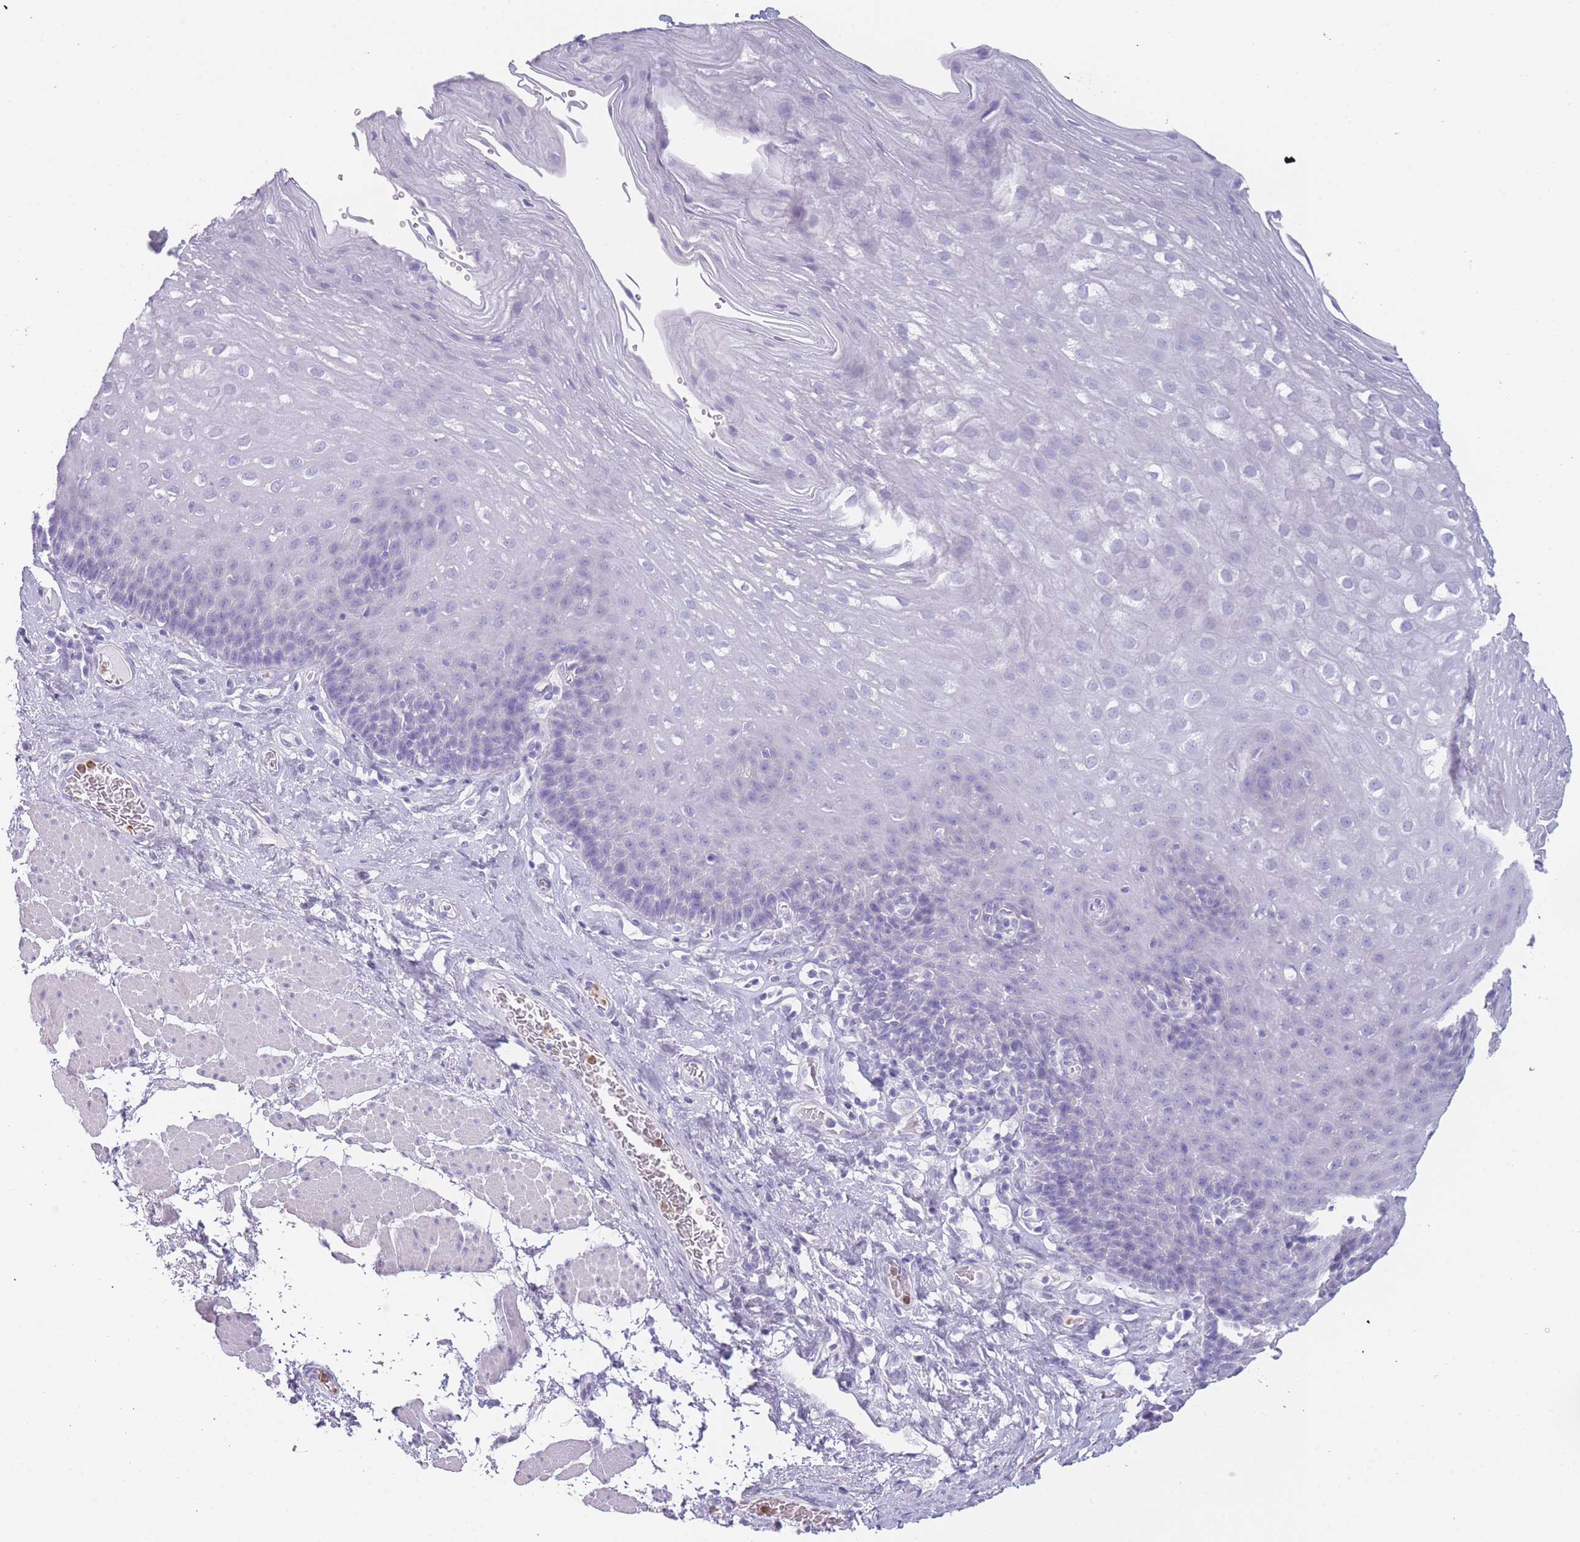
{"staining": {"intensity": "negative", "quantity": "none", "location": "none"}, "tissue": "esophagus", "cell_type": "Squamous epithelial cells", "image_type": "normal", "snomed": [{"axis": "morphology", "description": "Normal tissue, NOS"}, {"axis": "topography", "description": "Esophagus"}], "caption": "The photomicrograph shows no staining of squamous epithelial cells in unremarkable esophagus. (DAB immunohistochemistry (IHC) with hematoxylin counter stain).", "gene": "ZNF627", "patient": {"sex": "female", "age": 66}}